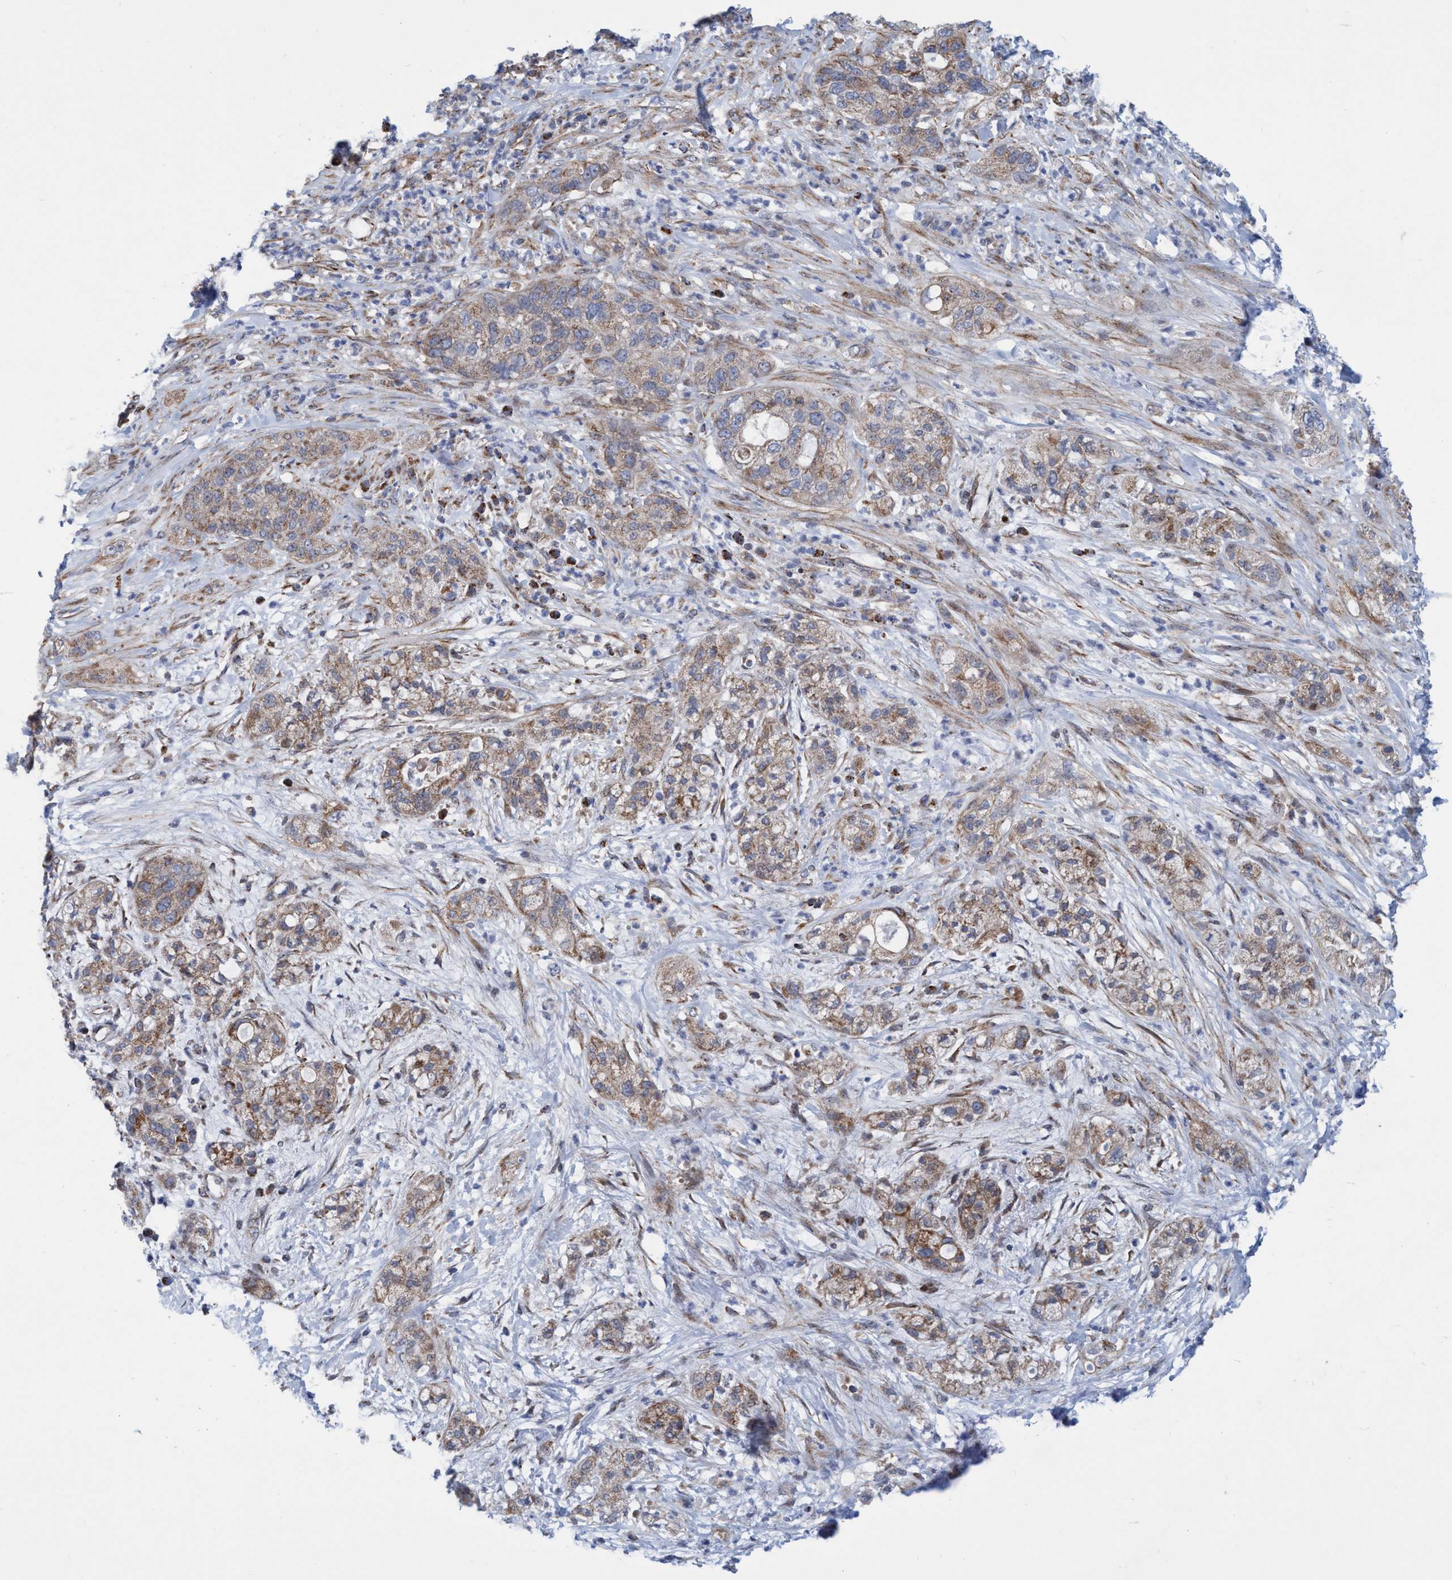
{"staining": {"intensity": "weak", "quantity": ">75%", "location": "cytoplasmic/membranous"}, "tissue": "pancreatic cancer", "cell_type": "Tumor cells", "image_type": "cancer", "snomed": [{"axis": "morphology", "description": "Adenocarcinoma, NOS"}, {"axis": "topography", "description": "Pancreas"}], "caption": "Immunohistochemistry (IHC) image of neoplastic tissue: human pancreatic adenocarcinoma stained using immunohistochemistry (IHC) reveals low levels of weak protein expression localized specifically in the cytoplasmic/membranous of tumor cells, appearing as a cytoplasmic/membranous brown color.", "gene": "POLR1F", "patient": {"sex": "female", "age": 78}}